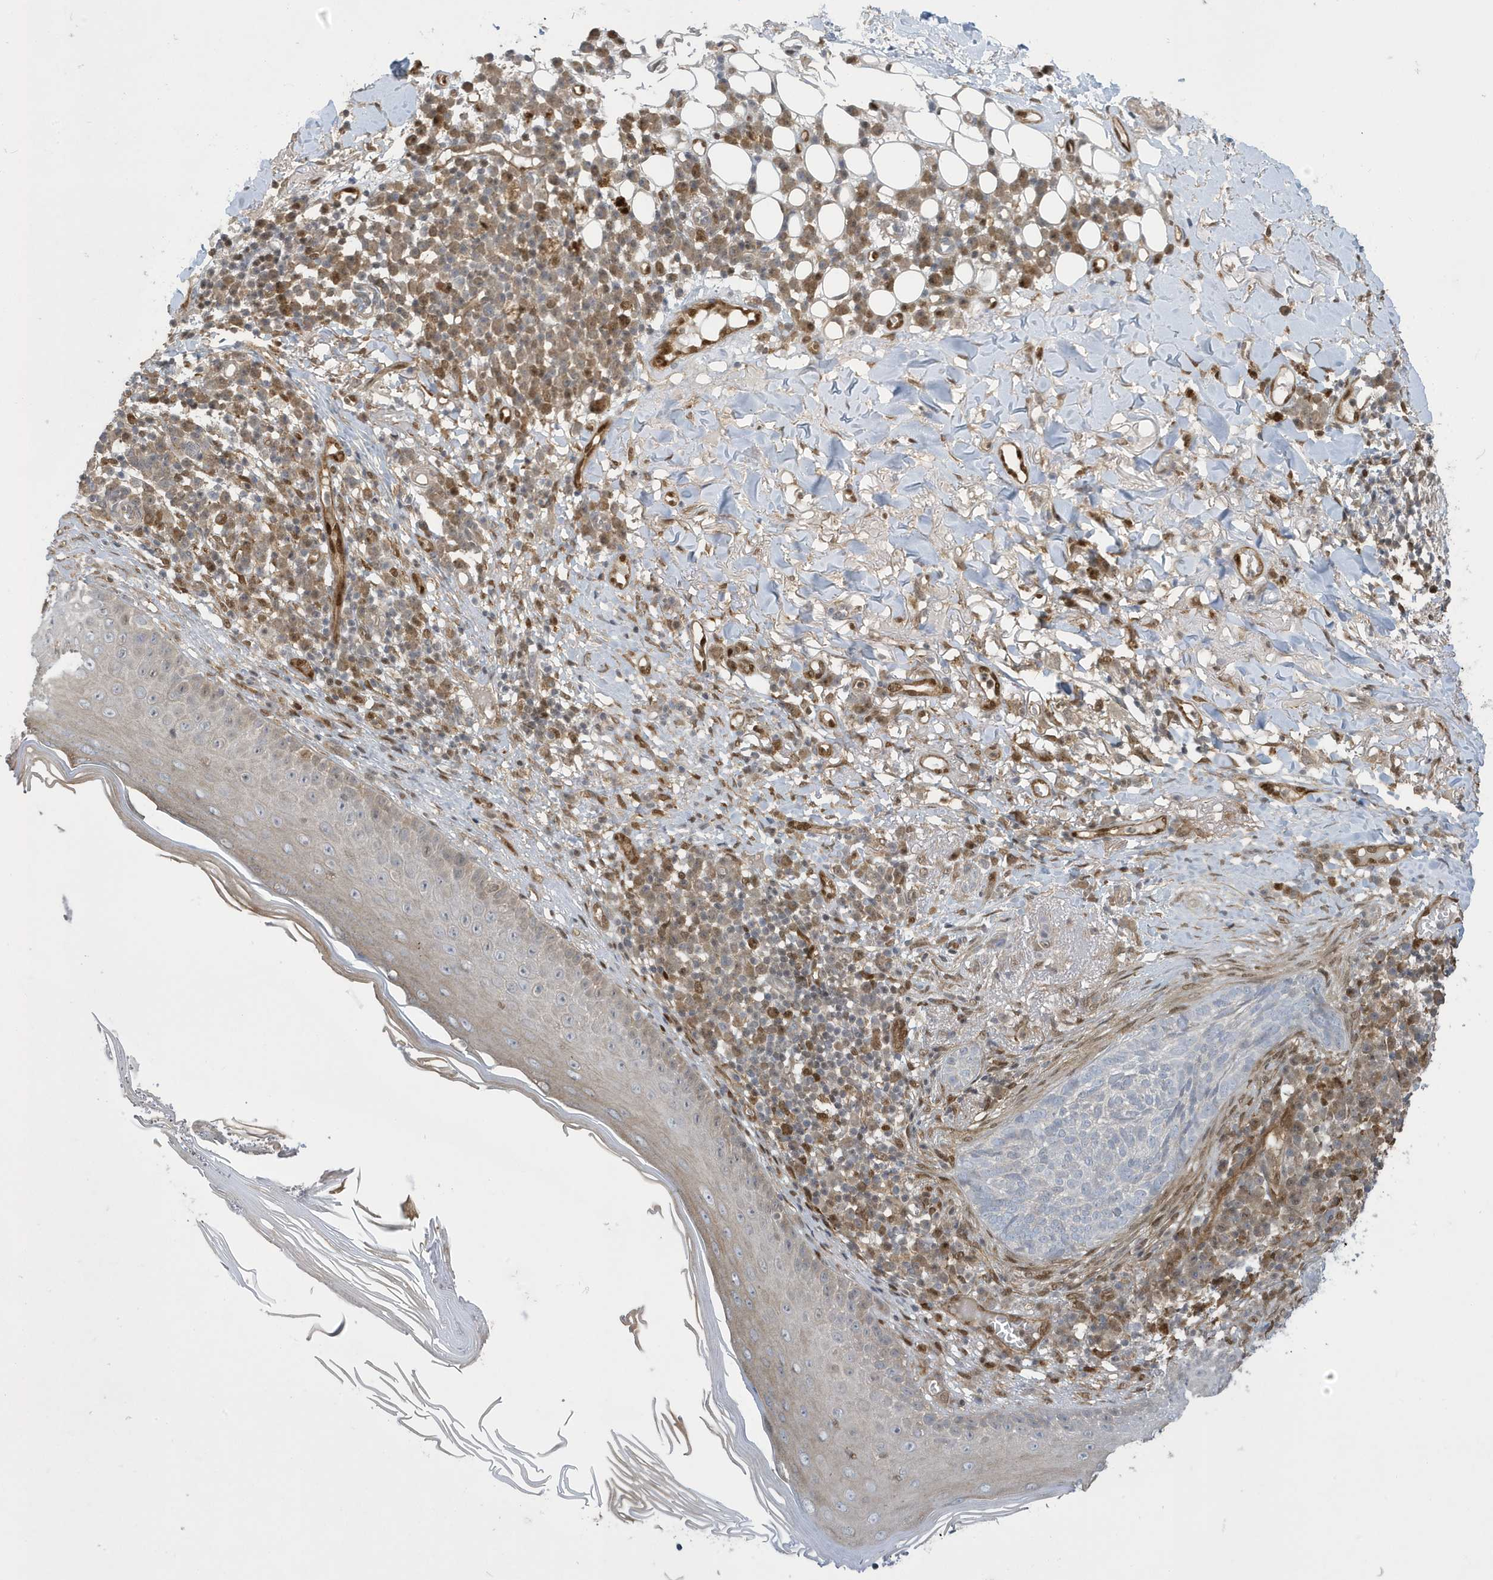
{"staining": {"intensity": "negative", "quantity": "none", "location": "none"}, "tissue": "skin cancer", "cell_type": "Tumor cells", "image_type": "cancer", "snomed": [{"axis": "morphology", "description": "Basal cell carcinoma"}, {"axis": "topography", "description": "Skin"}], "caption": "Immunohistochemistry image of human skin cancer (basal cell carcinoma) stained for a protein (brown), which reveals no staining in tumor cells.", "gene": "NCOA7", "patient": {"sex": "male", "age": 85}}